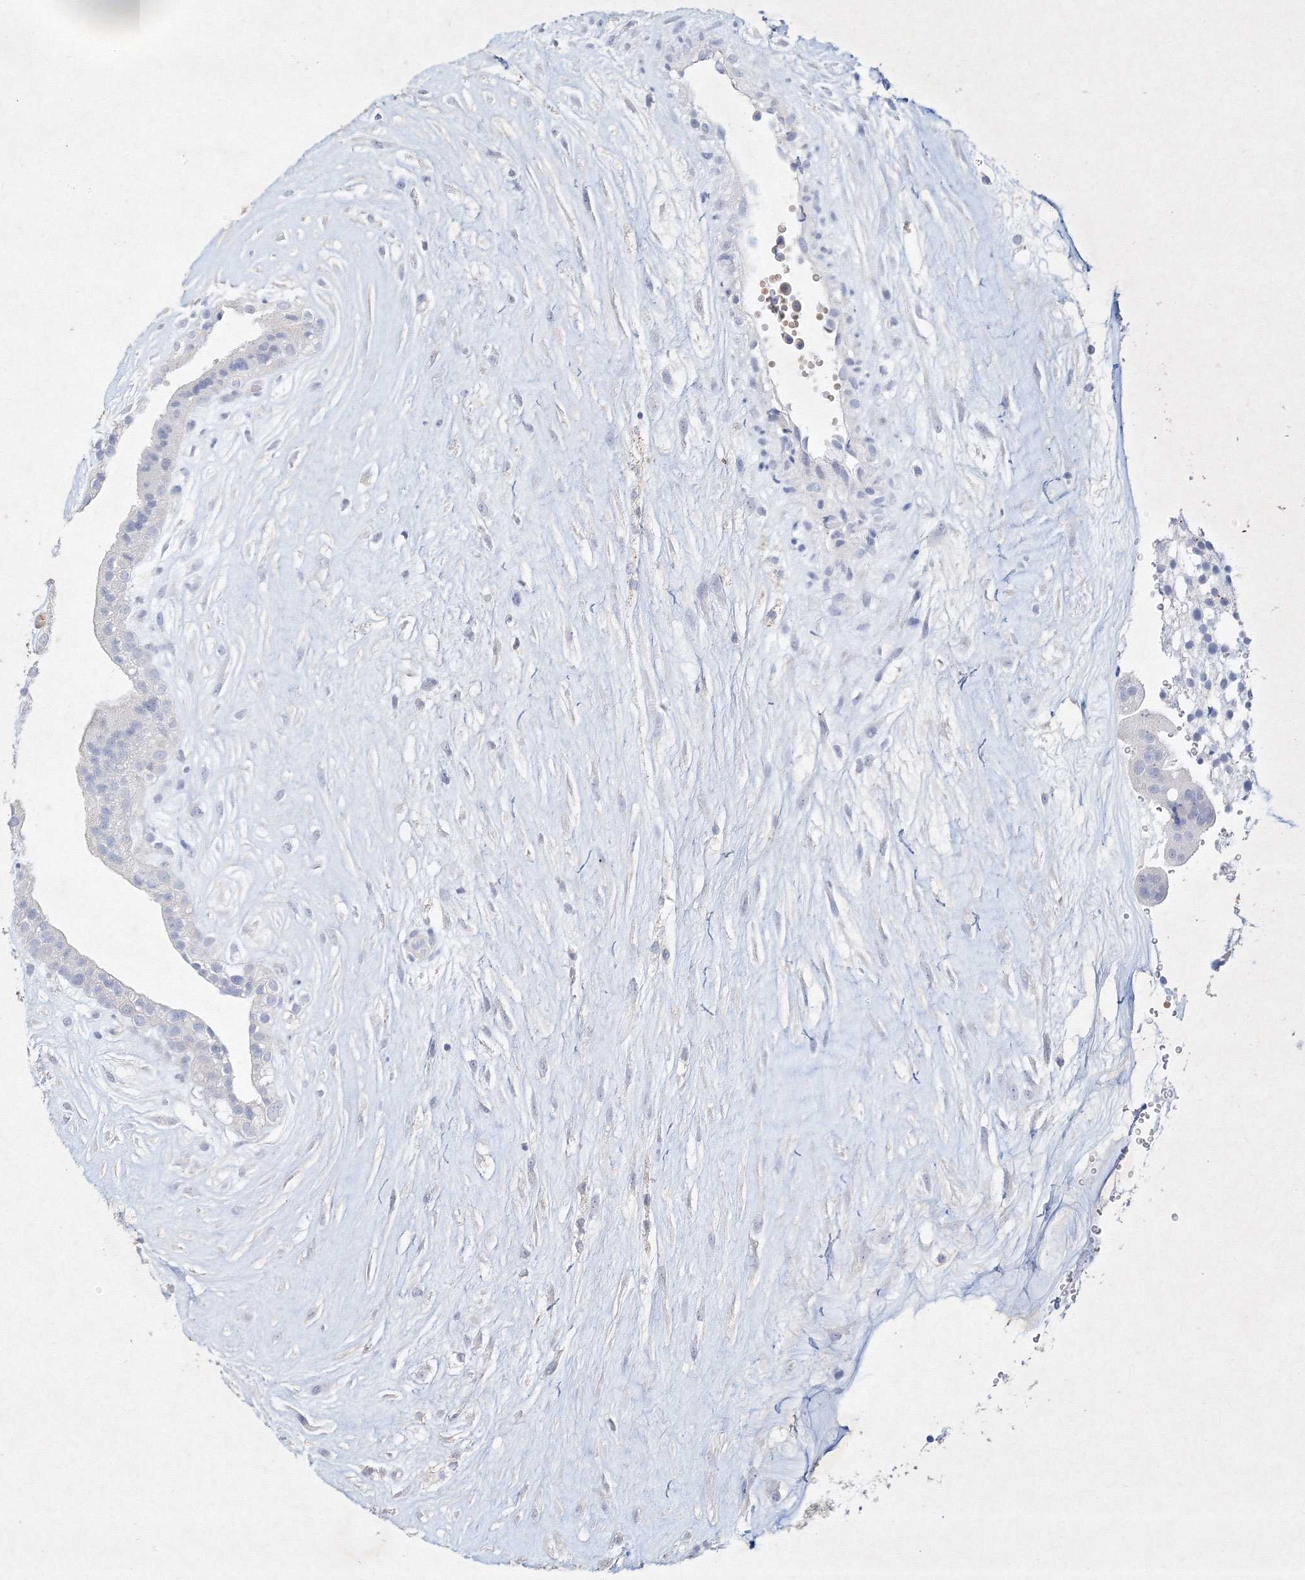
{"staining": {"intensity": "negative", "quantity": "none", "location": "none"}, "tissue": "placenta", "cell_type": "Decidual cells", "image_type": "normal", "snomed": [{"axis": "morphology", "description": "Normal tissue, NOS"}, {"axis": "topography", "description": "Placenta"}], "caption": "Micrograph shows no protein staining in decidual cells of normal placenta.", "gene": "CXXC4", "patient": {"sex": "female", "age": 18}}